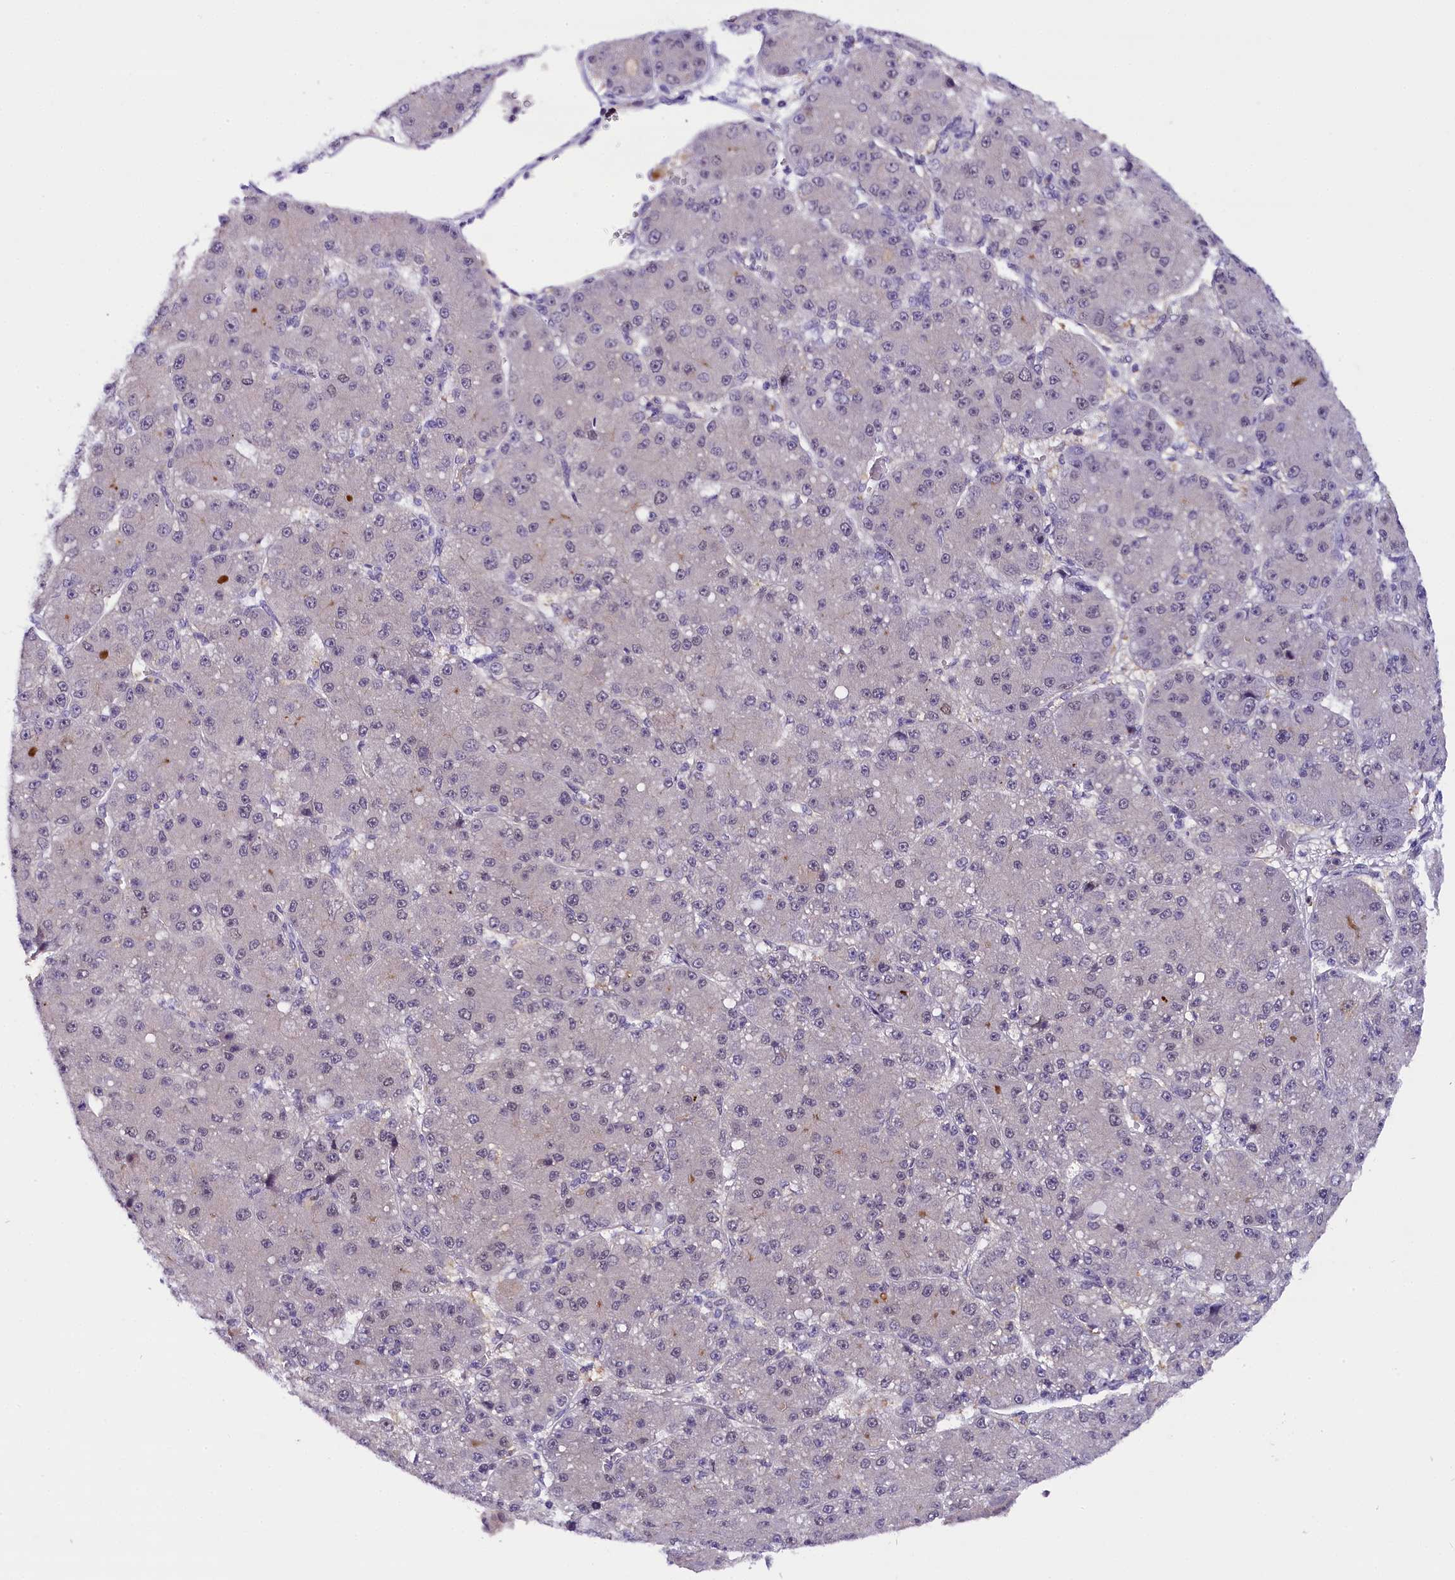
{"staining": {"intensity": "negative", "quantity": "none", "location": "none"}, "tissue": "liver cancer", "cell_type": "Tumor cells", "image_type": "cancer", "snomed": [{"axis": "morphology", "description": "Carcinoma, Hepatocellular, NOS"}, {"axis": "topography", "description": "Liver"}], "caption": "Immunohistochemistry of liver cancer (hepatocellular carcinoma) demonstrates no staining in tumor cells. (DAB (3,3'-diaminobenzidine) IHC with hematoxylin counter stain).", "gene": "IQCN", "patient": {"sex": "male", "age": 67}}